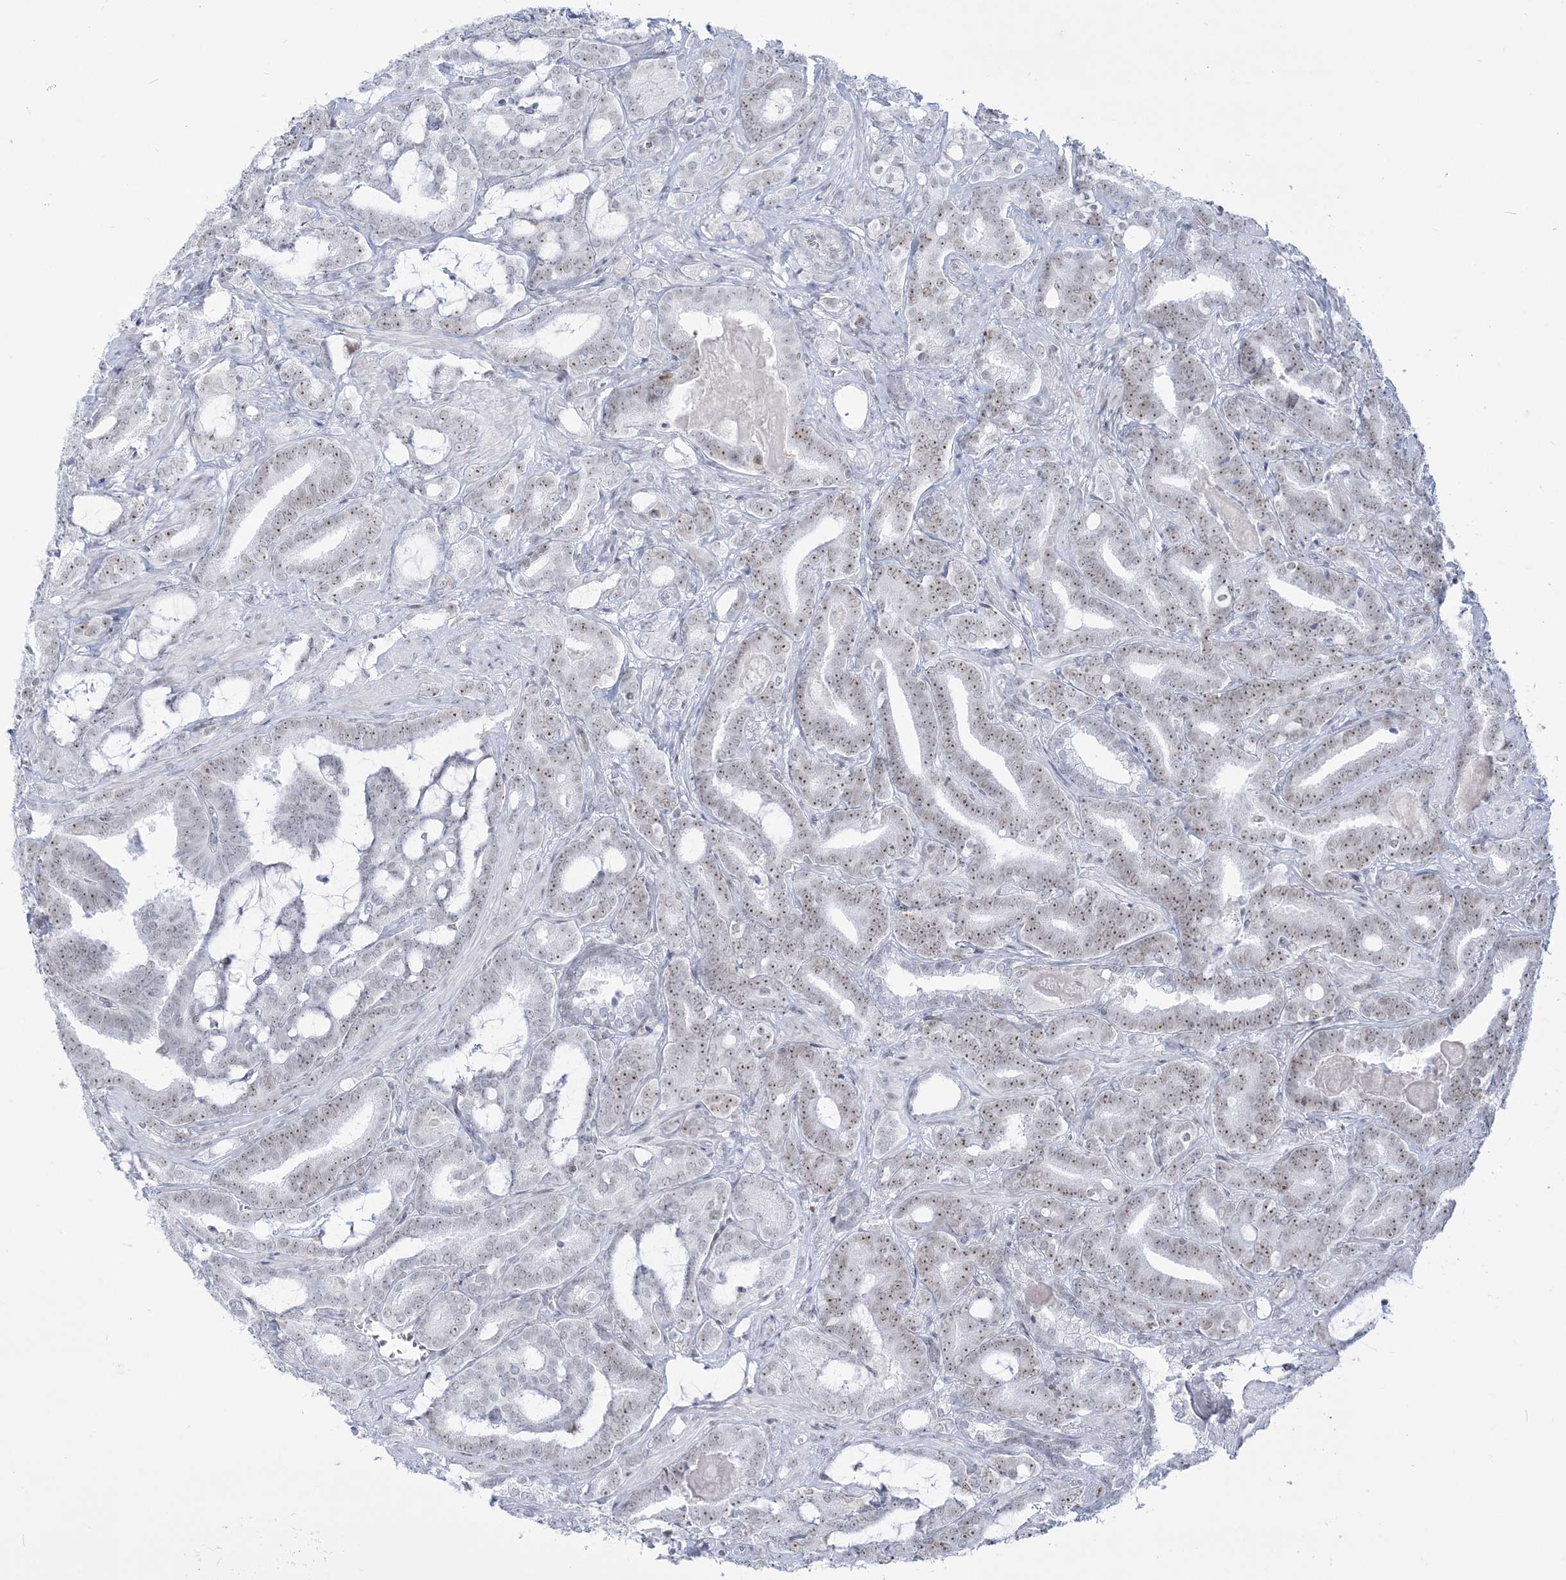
{"staining": {"intensity": "moderate", "quantity": "25%-75%", "location": "nuclear"}, "tissue": "prostate cancer", "cell_type": "Tumor cells", "image_type": "cancer", "snomed": [{"axis": "morphology", "description": "Adenocarcinoma, High grade"}, {"axis": "topography", "description": "Prostate and seminal vesicle, NOS"}], "caption": "Protein expression analysis of human prostate cancer (high-grade adenocarcinoma) reveals moderate nuclear positivity in about 25%-75% of tumor cells.", "gene": "DDX21", "patient": {"sex": "male", "age": 67}}